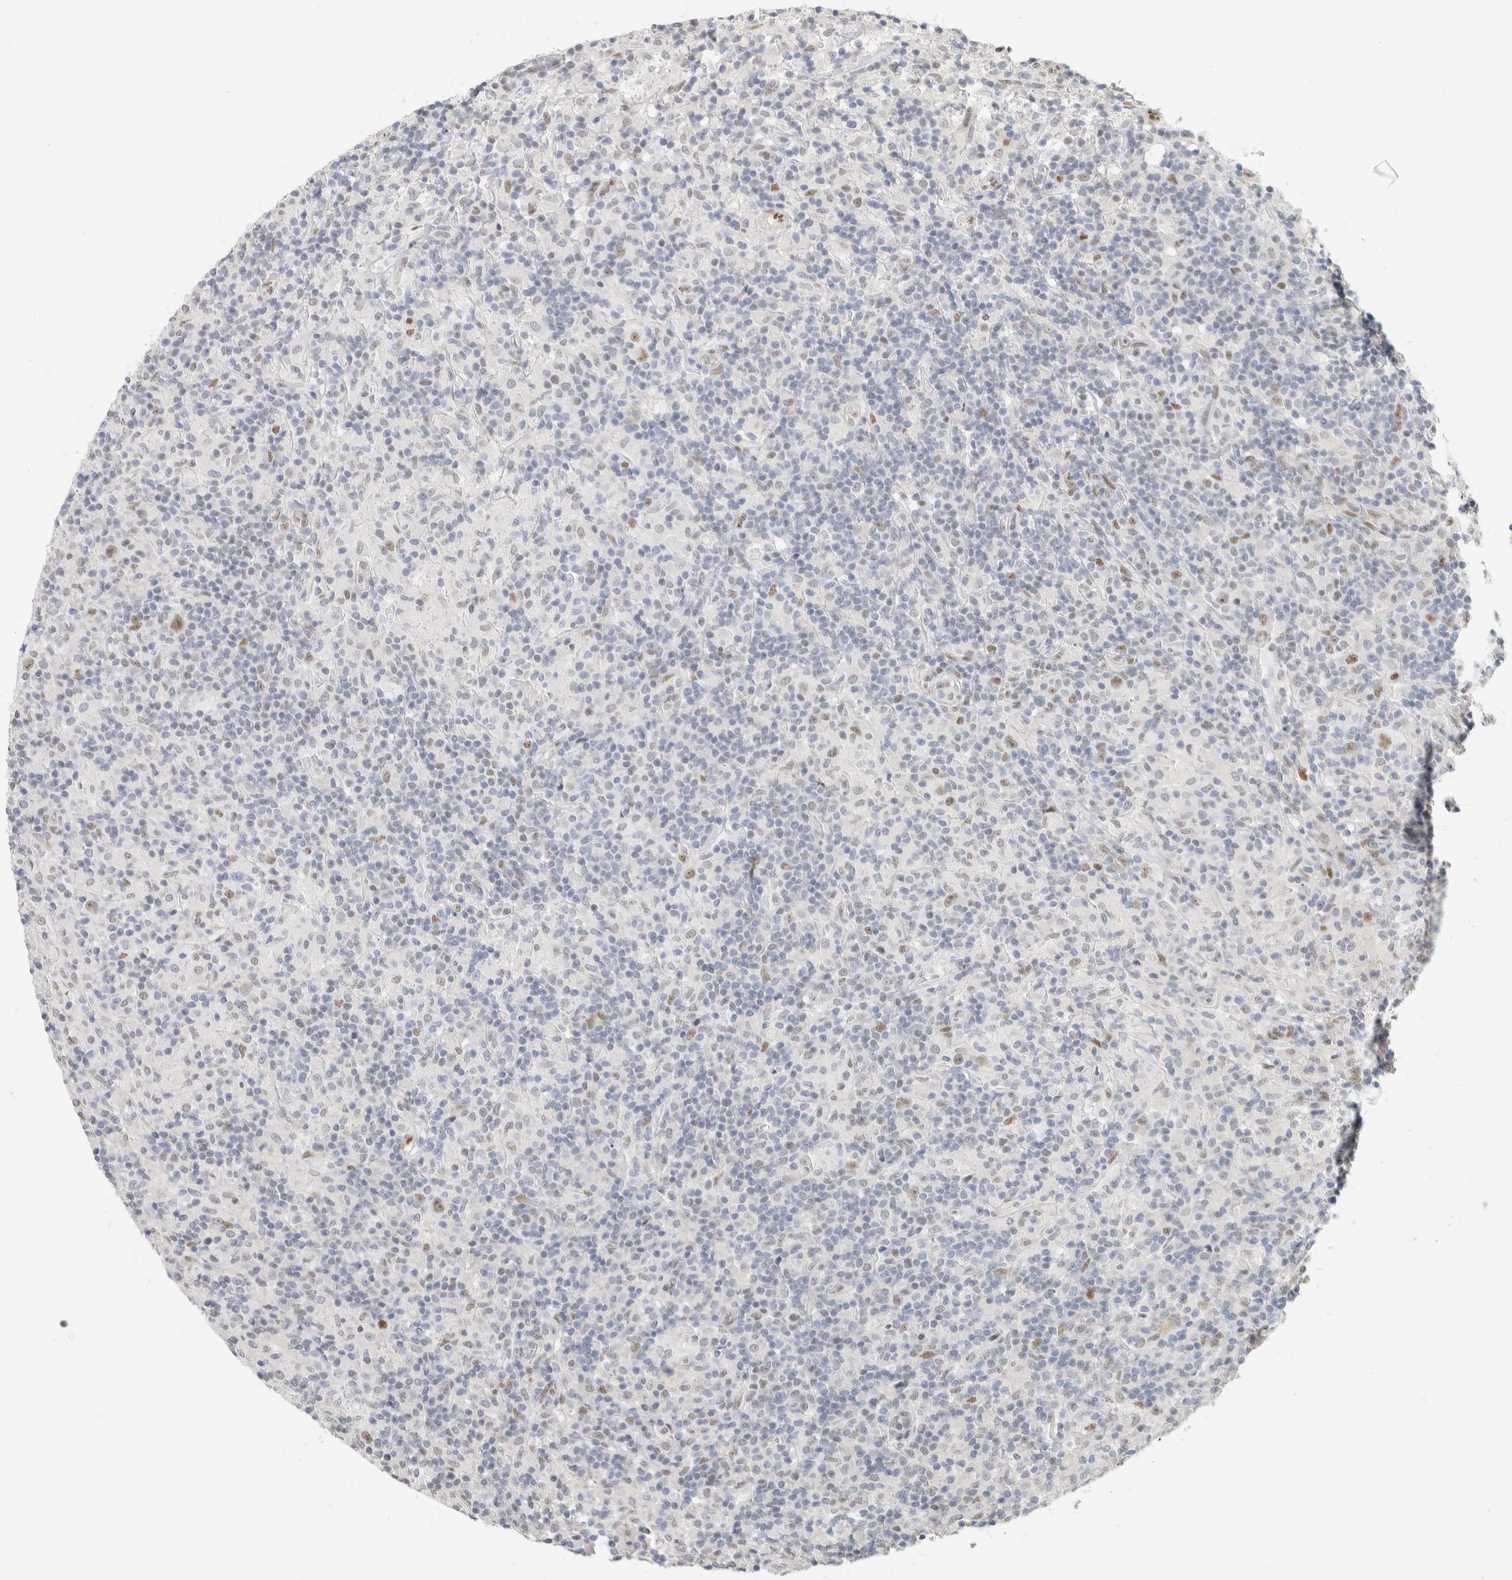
{"staining": {"intensity": "weak", "quantity": ">75%", "location": "nuclear"}, "tissue": "lymphoma", "cell_type": "Tumor cells", "image_type": "cancer", "snomed": [{"axis": "morphology", "description": "Hodgkin's disease, NOS"}, {"axis": "topography", "description": "Lymph node"}], "caption": "A low amount of weak nuclear positivity is appreciated in approximately >75% of tumor cells in Hodgkin's disease tissue. (DAB IHC, brown staining for protein, blue staining for nuclei).", "gene": "PUS7", "patient": {"sex": "male", "age": 70}}